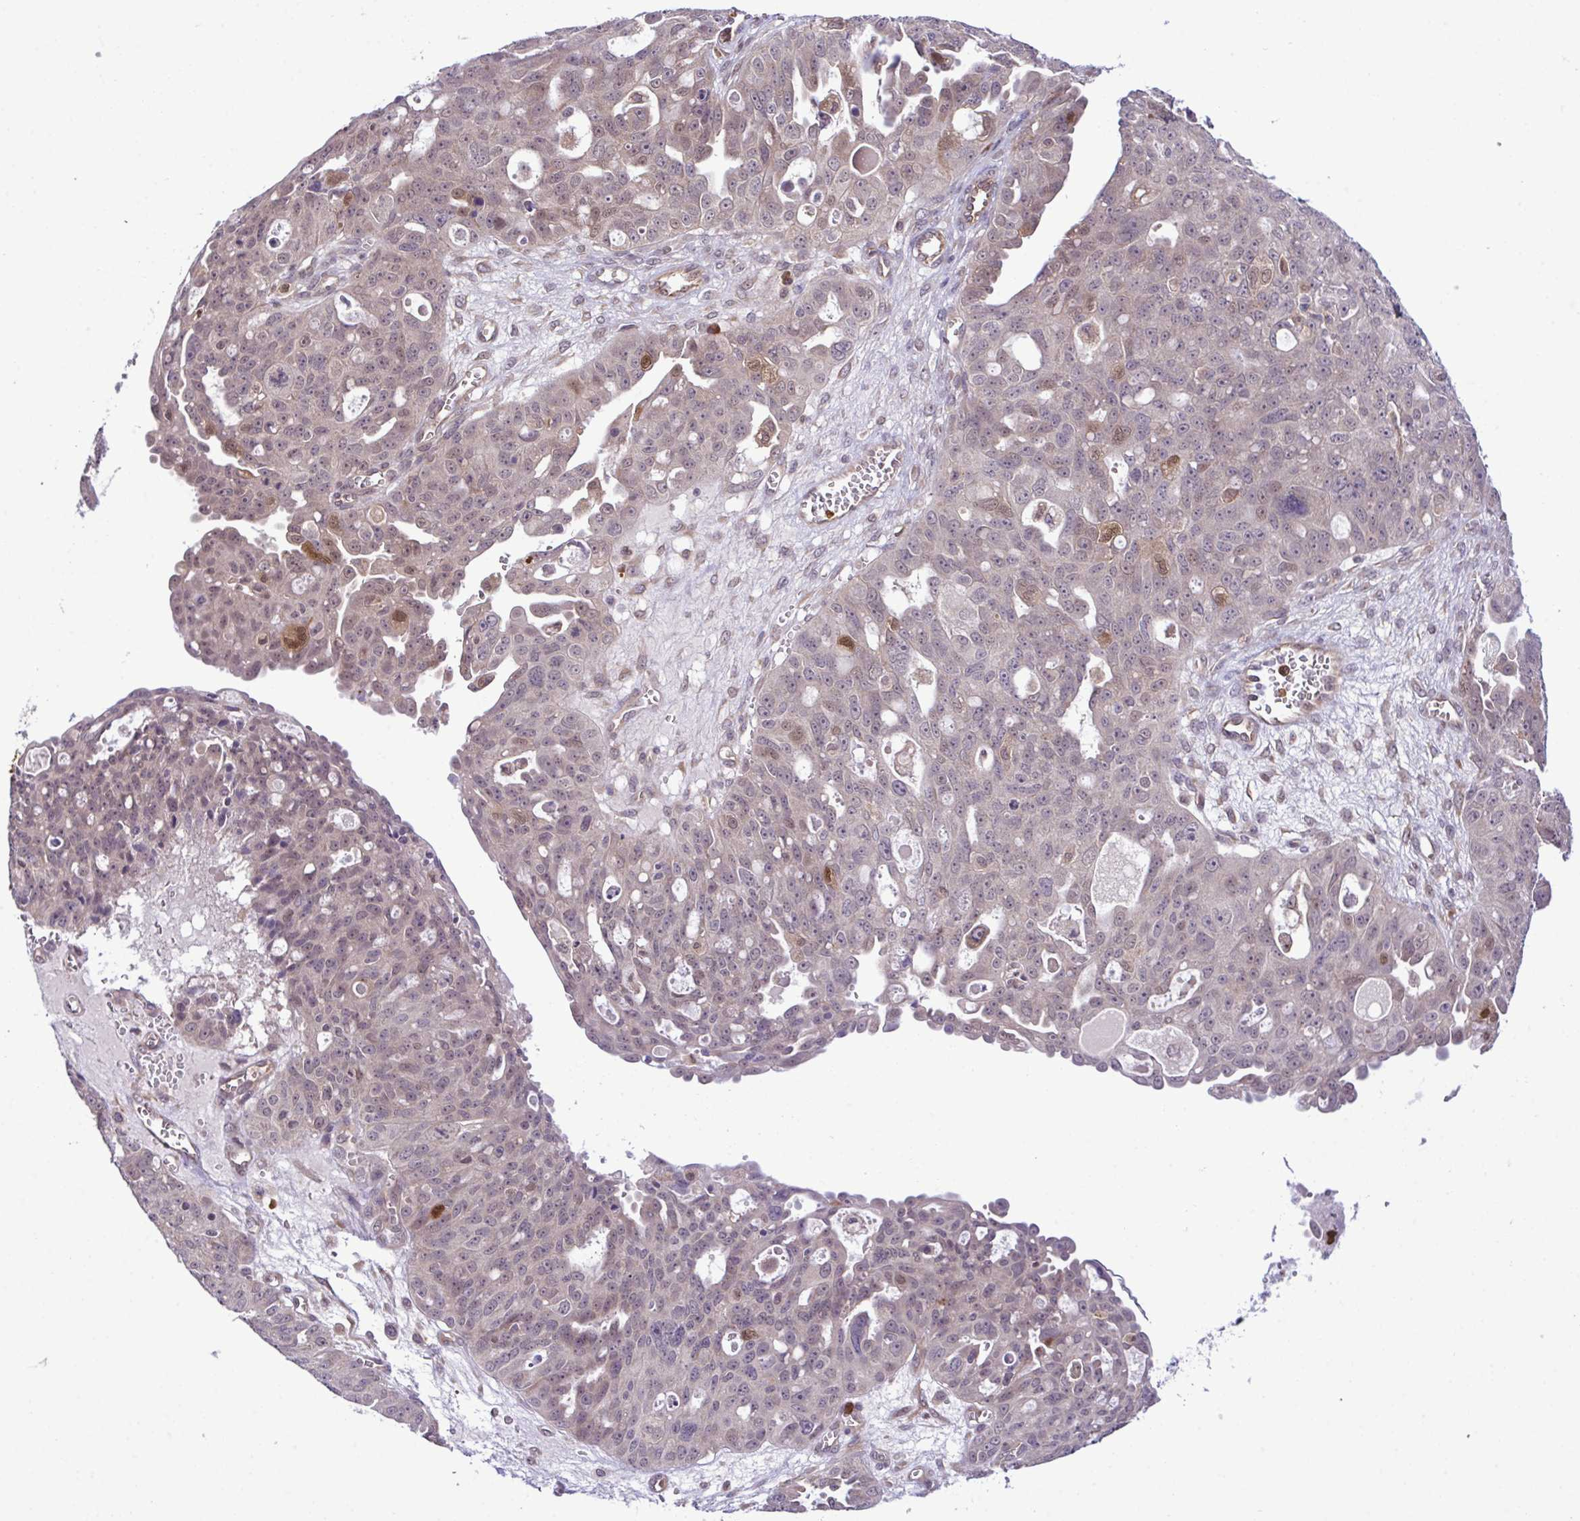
{"staining": {"intensity": "weak", "quantity": "25%-75%", "location": "cytoplasmic/membranous,nuclear"}, "tissue": "ovarian cancer", "cell_type": "Tumor cells", "image_type": "cancer", "snomed": [{"axis": "morphology", "description": "Carcinoma, endometroid"}, {"axis": "topography", "description": "Ovary"}], "caption": "Weak cytoplasmic/membranous and nuclear positivity for a protein is present in about 25%-75% of tumor cells of ovarian cancer (endometroid carcinoma) using IHC.", "gene": "CMPK1", "patient": {"sex": "female", "age": 70}}